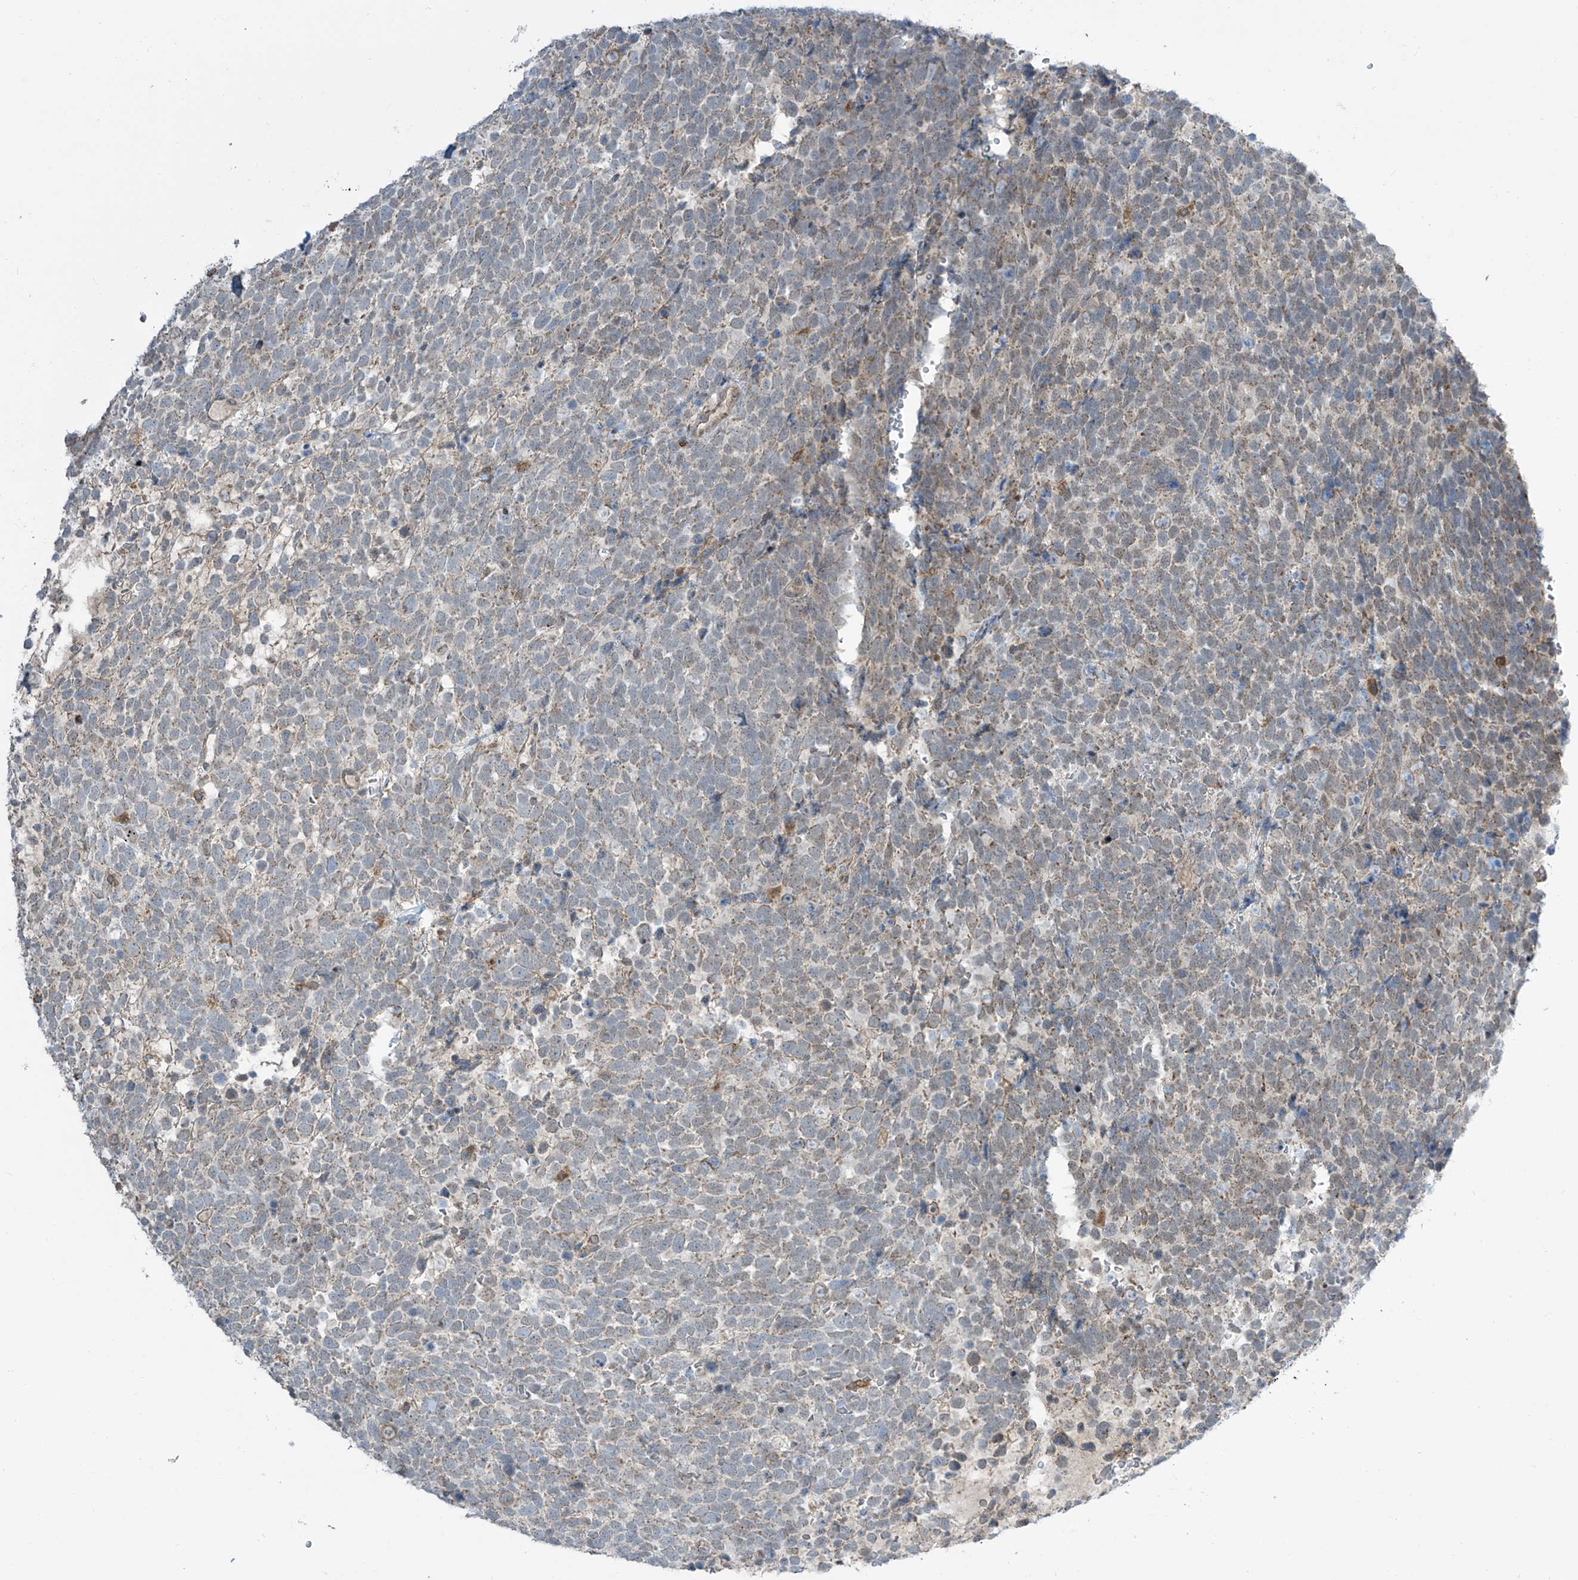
{"staining": {"intensity": "weak", "quantity": "25%-75%", "location": "cytoplasmic/membranous"}, "tissue": "urothelial cancer", "cell_type": "Tumor cells", "image_type": "cancer", "snomed": [{"axis": "morphology", "description": "Urothelial carcinoma, High grade"}, {"axis": "topography", "description": "Urinary bladder"}], "caption": "The histopathology image shows a brown stain indicating the presence of a protein in the cytoplasmic/membranous of tumor cells in urothelial carcinoma (high-grade).", "gene": "PARVG", "patient": {"sex": "female", "age": 82}}